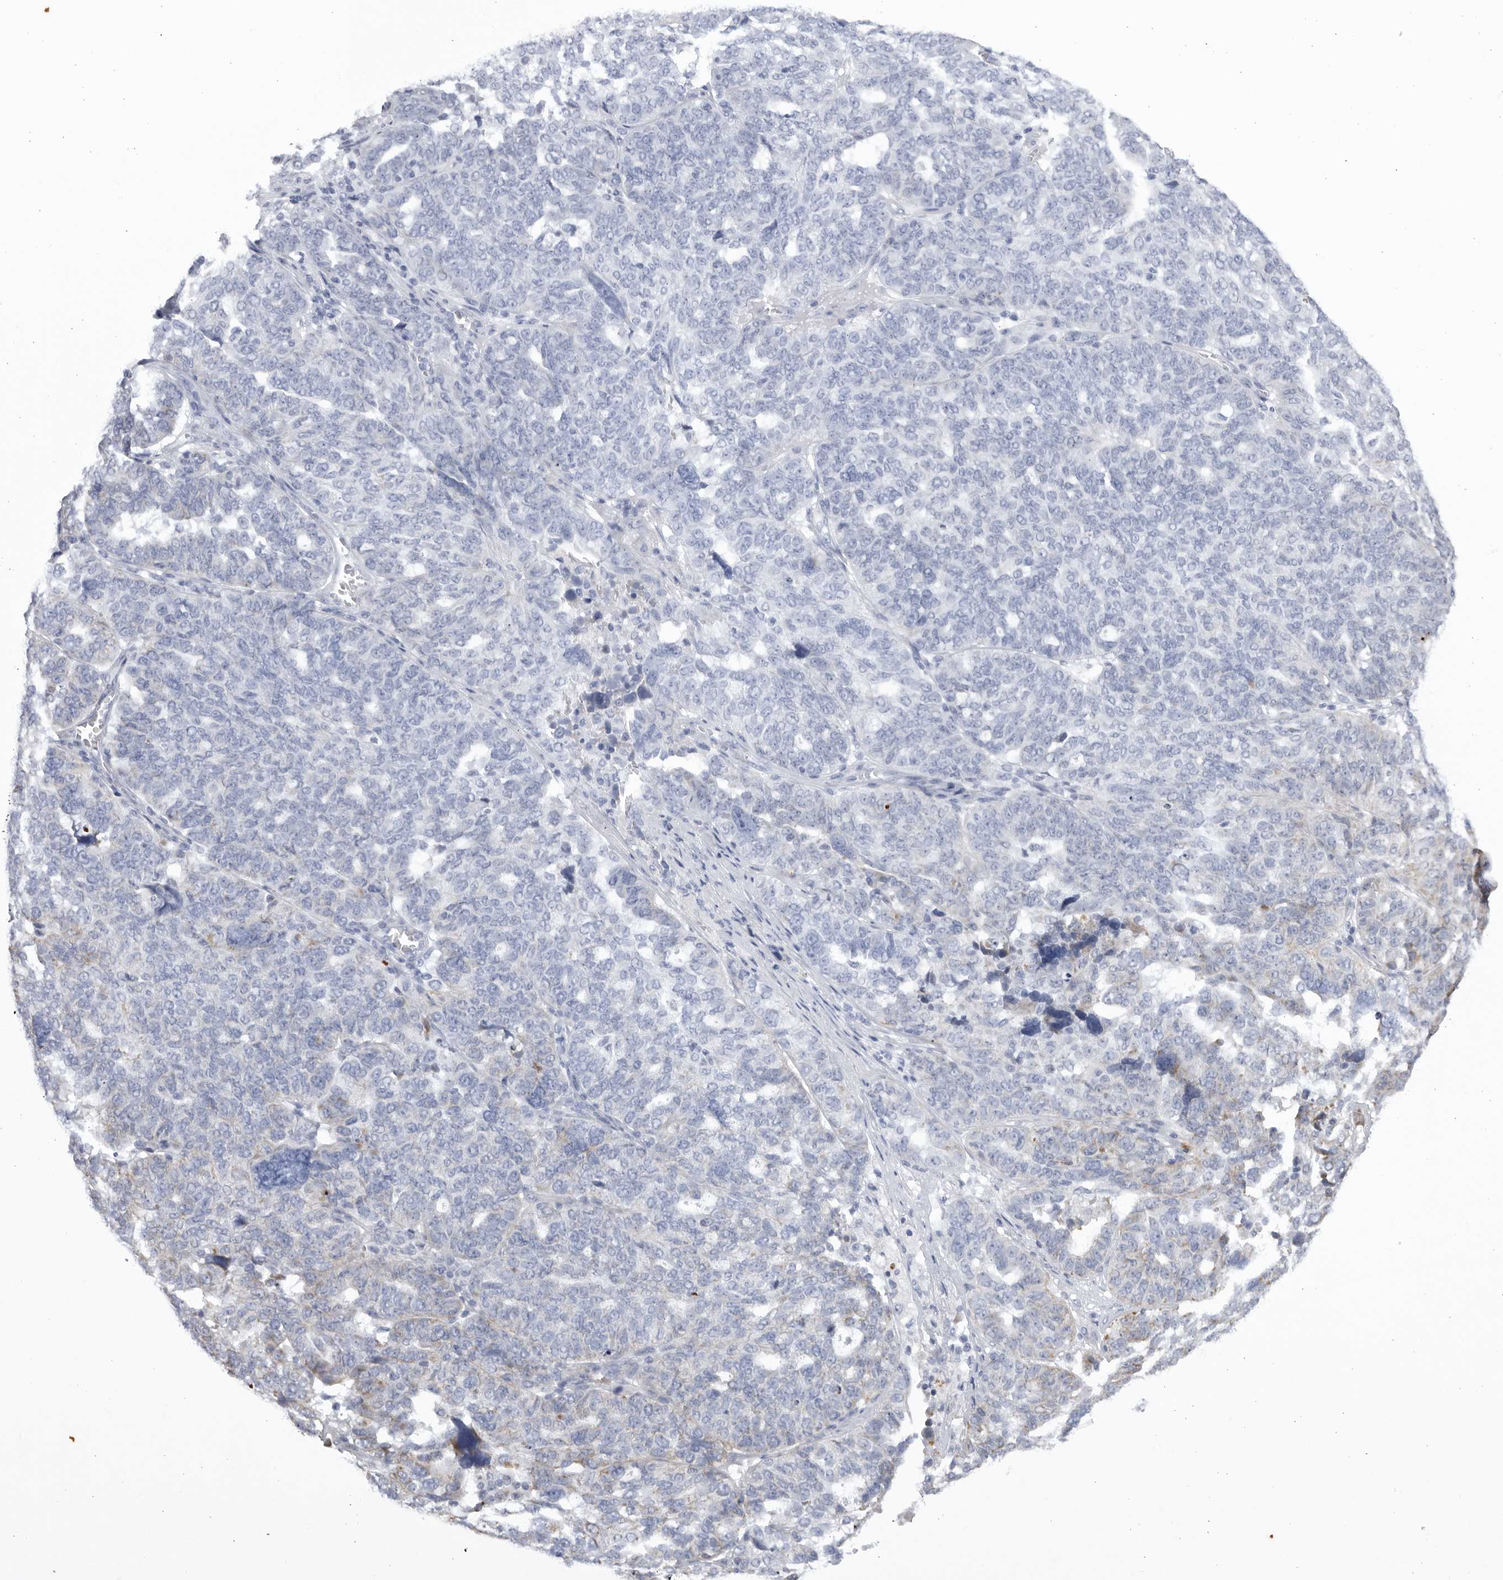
{"staining": {"intensity": "negative", "quantity": "none", "location": "none"}, "tissue": "ovarian cancer", "cell_type": "Tumor cells", "image_type": "cancer", "snomed": [{"axis": "morphology", "description": "Cystadenocarcinoma, serous, NOS"}, {"axis": "topography", "description": "Ovary"}], "caption": "This is a histopathology image of immunohistochemistry staining of ovarian cancer (serous cystadenocarcinoma), which shows no expression in tumor cells.", "gene": "CCDC181", "patient": {"sex": "female", "age": 59}}